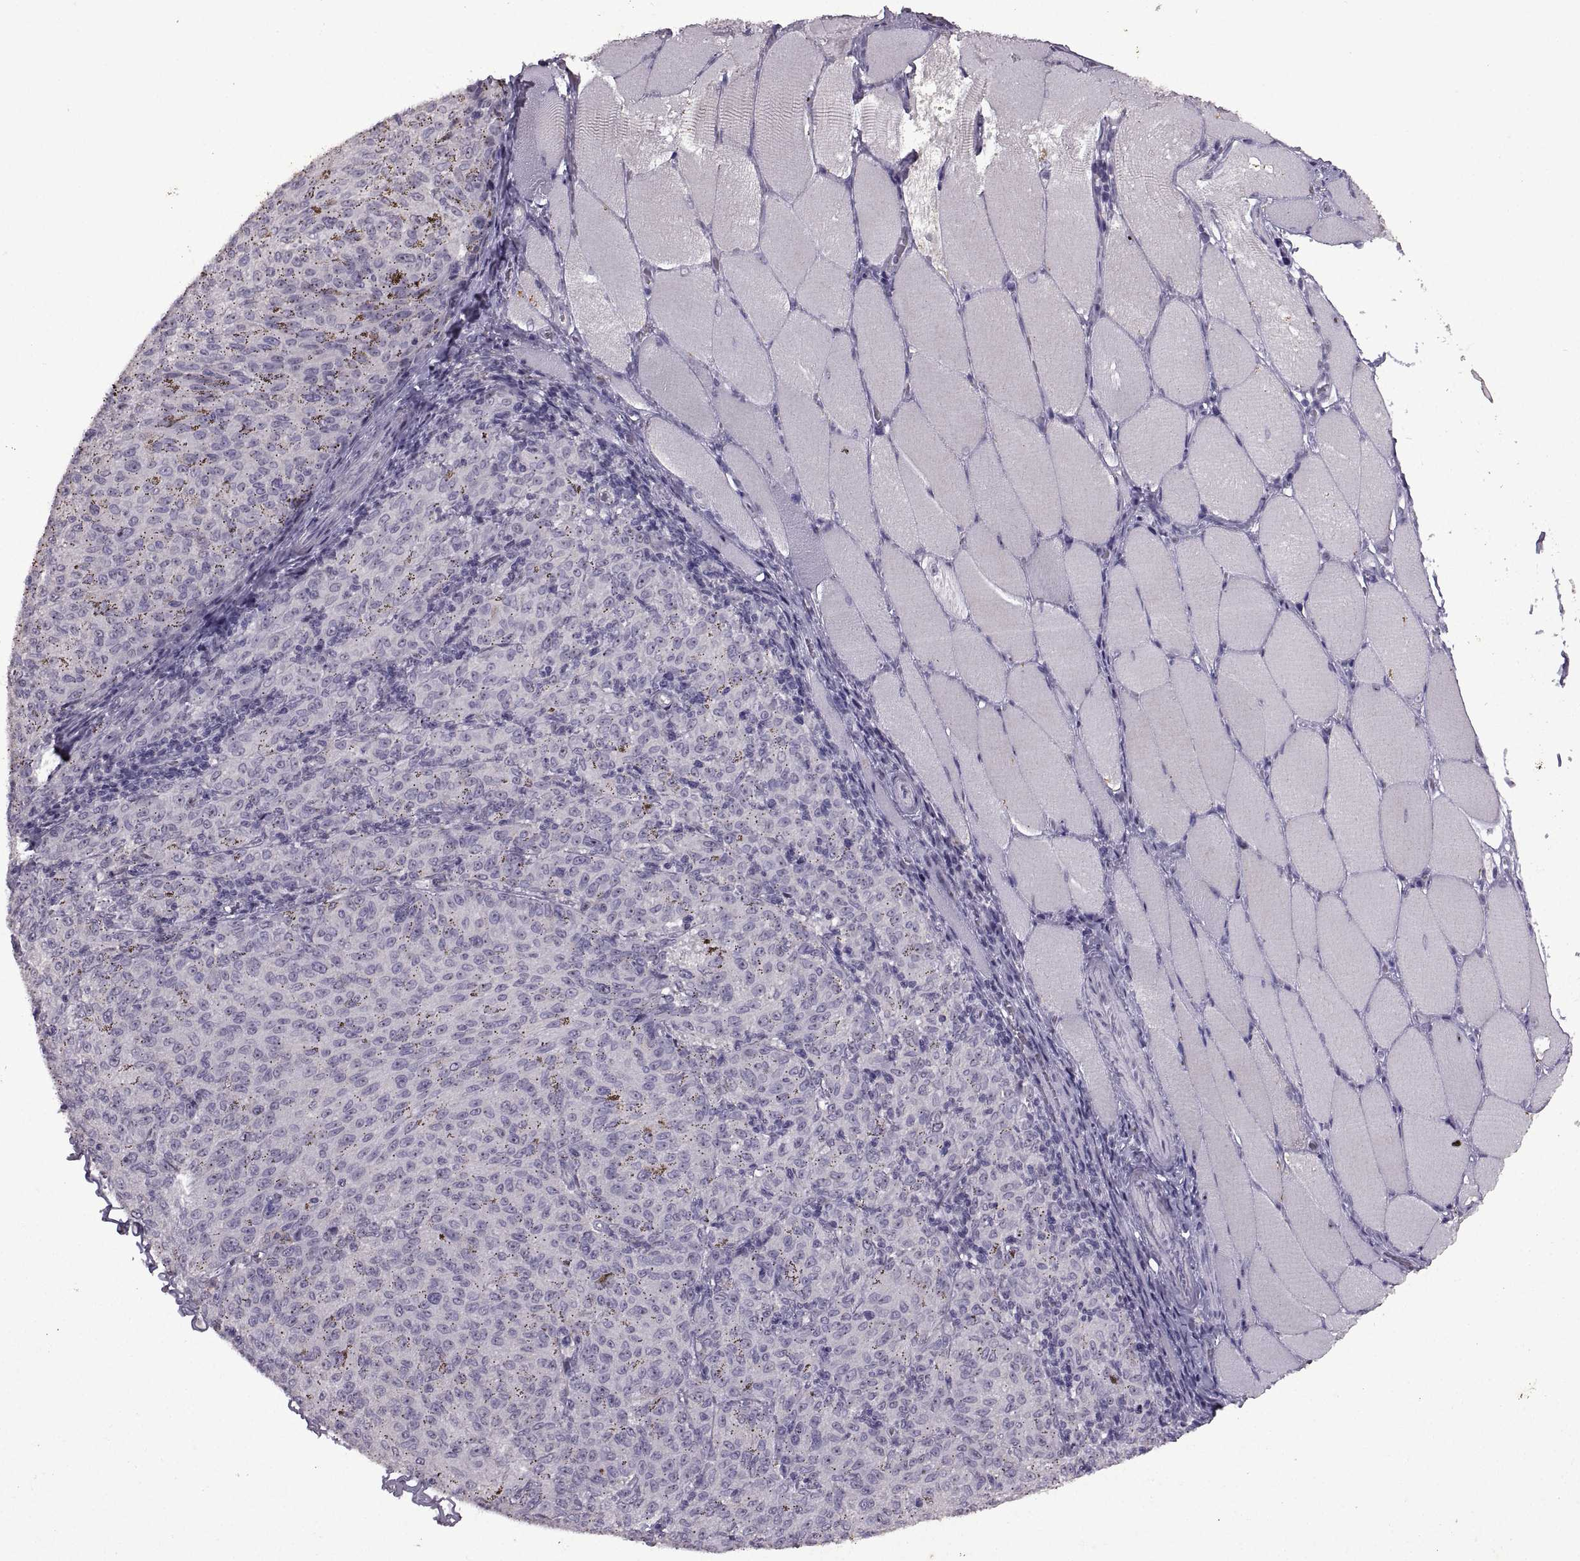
{"staining": {"intensity": "negative", "quantity": "none", "location": "none"}, "tissue": "melanoma", "cell_type": "Tumor cells", "image_type": "cancer", "snomed": [{"axis": "morphology", "description": "Malignant melanoma, NOS"}, {"axis": "topography", "description": "Skin"}], "caption": "There is no significant expression in tumor cells of melanoma.", "gene": "SINHCAF", "patient": {"sex": "female", "age": 72}}